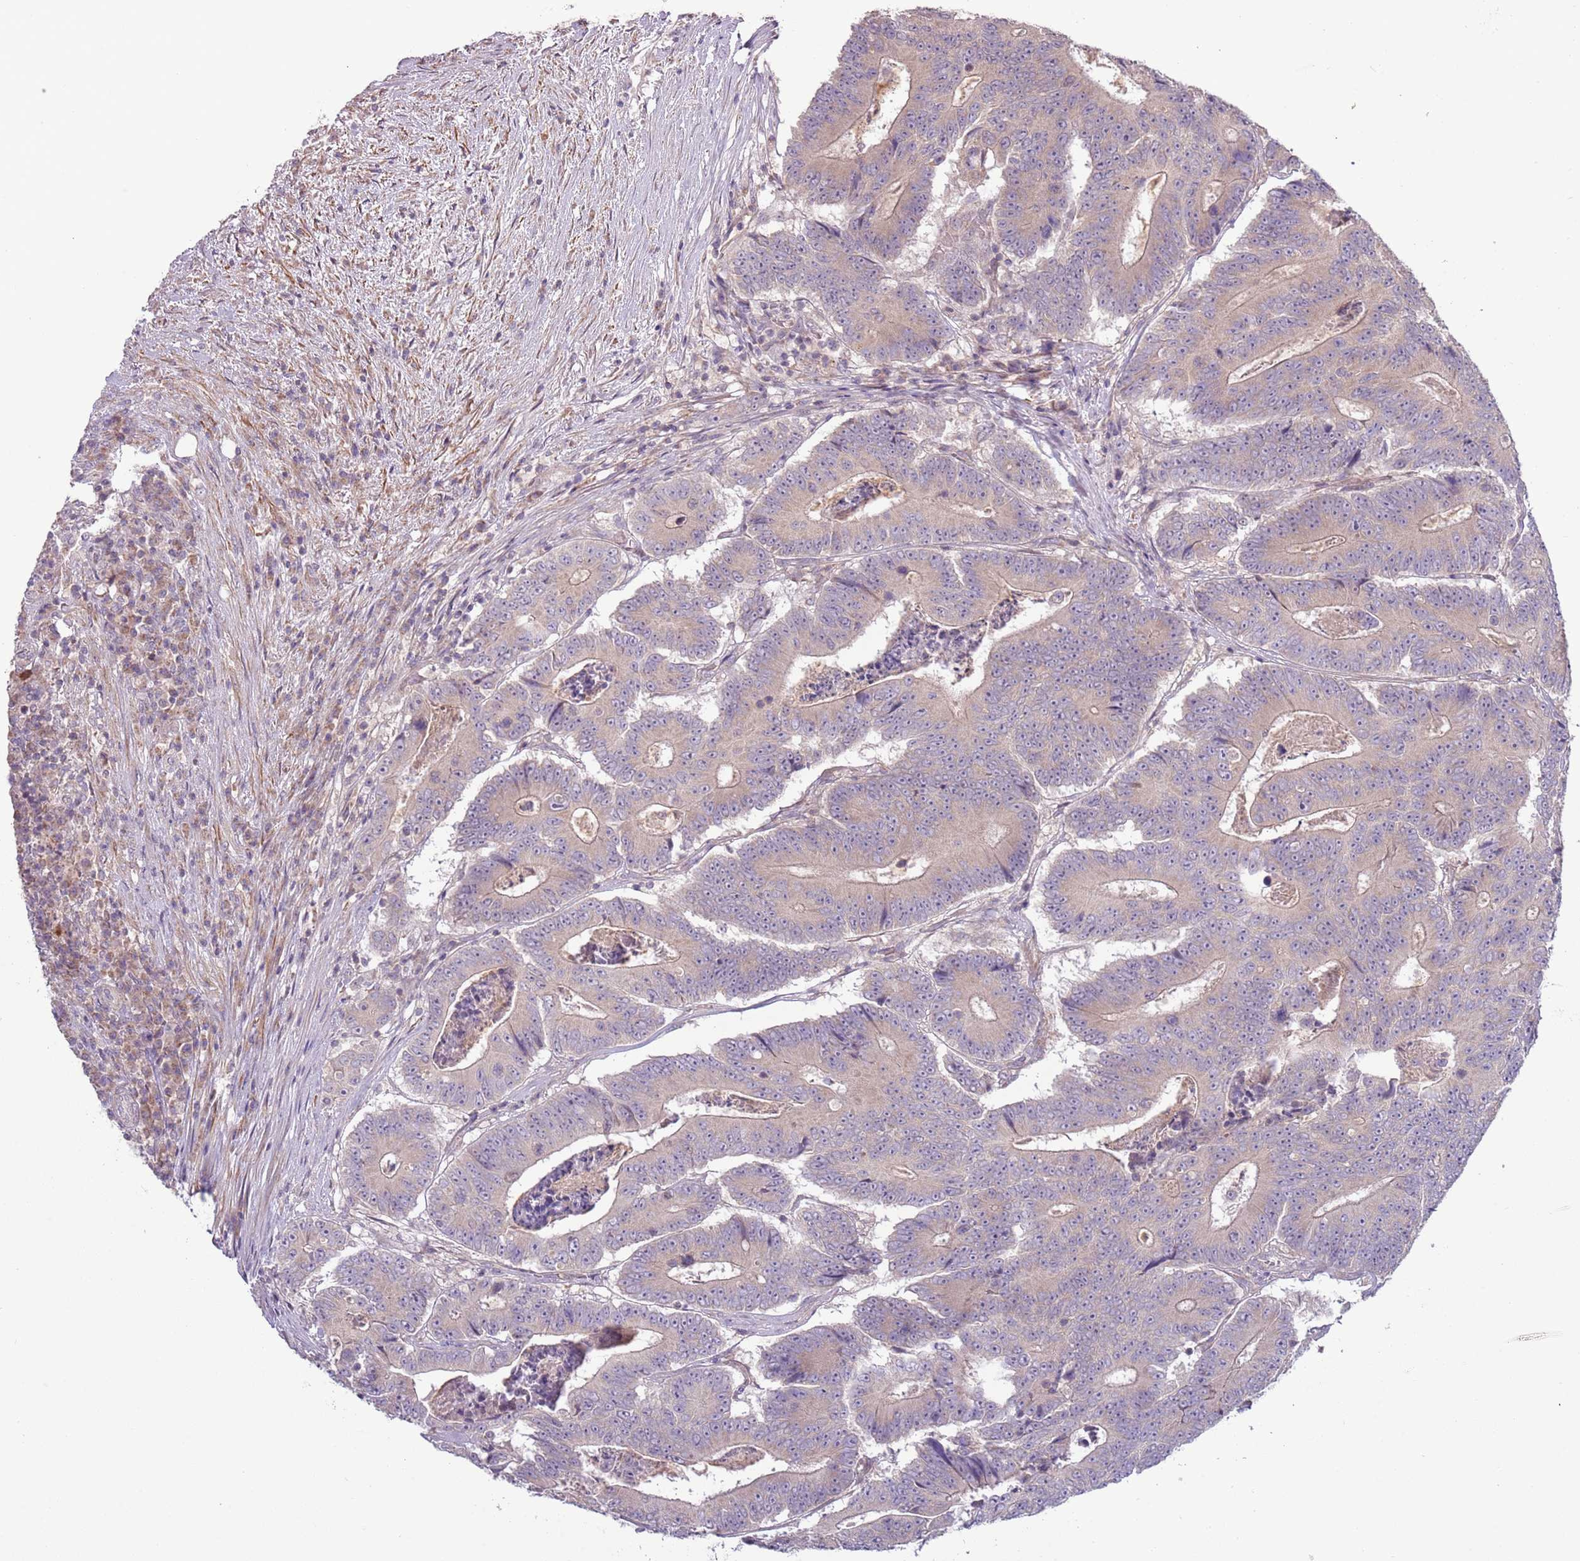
{"staining": {"intensity": "weak", "quantity": "<25%", "location": "cytoplasmic/membranous"}, "tissue": "colorectal cancer", "cell_type": "Tumor cells", "image_type": "cancer", "snomed": [{"axis": "morphology", "description": "Adenocarcinoma, NOS"}, {"axis": "topography", "description": "Colon"}], "caption": "Image shows no protein expression in tumor cells of colorectal cancer (adenocarcinoma) tissue. (DAB immunohistochemistry with hematoxylin counter stain).", "gene": "DTD2", "patient": {"sex": "male", "age": 83}}